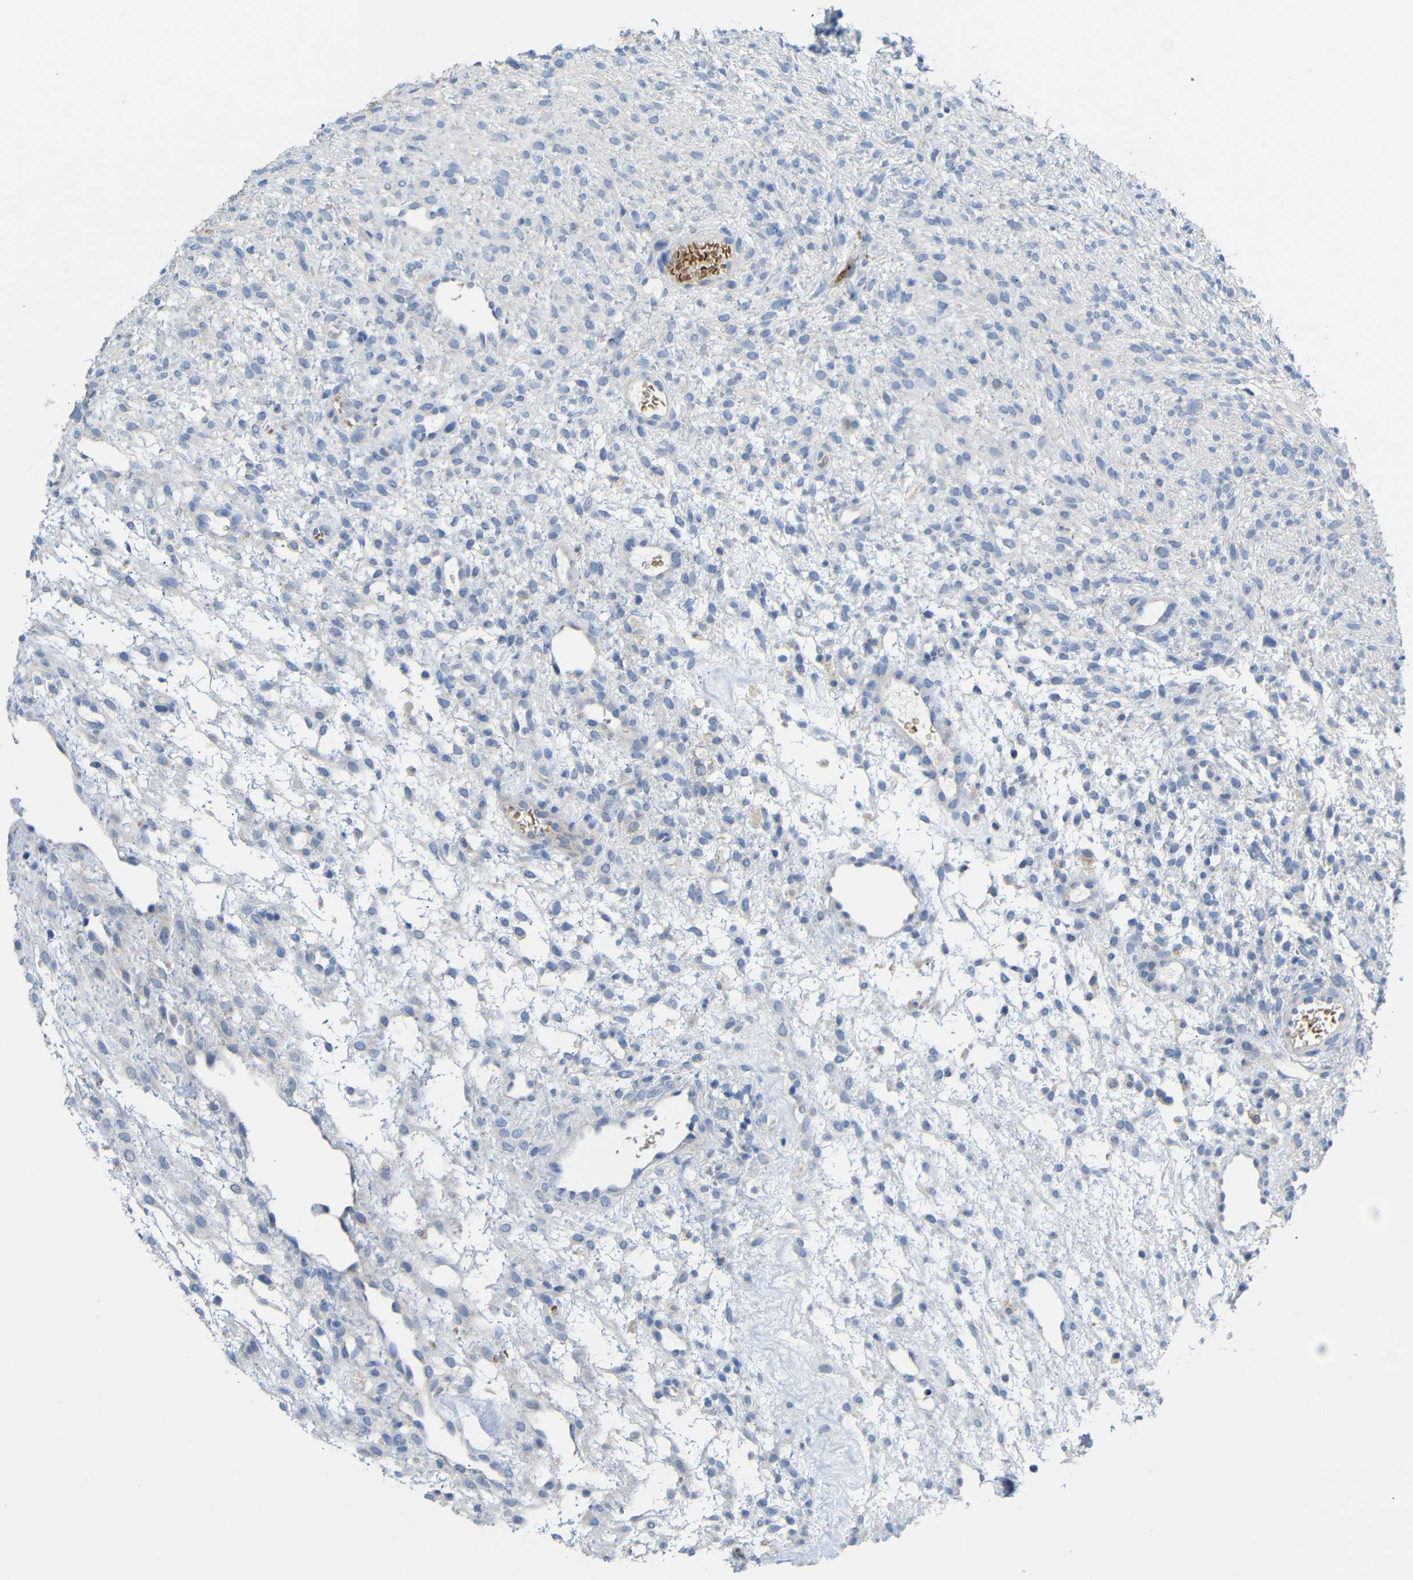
{"staining": {"intensity": "weak", "quantity": ">75%", "location": "cytoplasmic/membranous"}, "tissue": "ovary", "cell_type": "Follicle cells", "image_type": "normal", "snomed": [{"axis": "morphology", "description": "Normal tissue, NOS"}, {"axis": "morphology", "description": "Cyst, NOS"}, {"axis": "topography", "description": "Ovary"}], "caption": "Ovary stained with DAB (3,3'-diaminobenzidine) IHC reveals low levels of weak cytoplasmic/membranous positivity in approximately >75% of follicle cells.", "gene": "TBC1D32", "patient": {"sex": "female", "age": 18}}